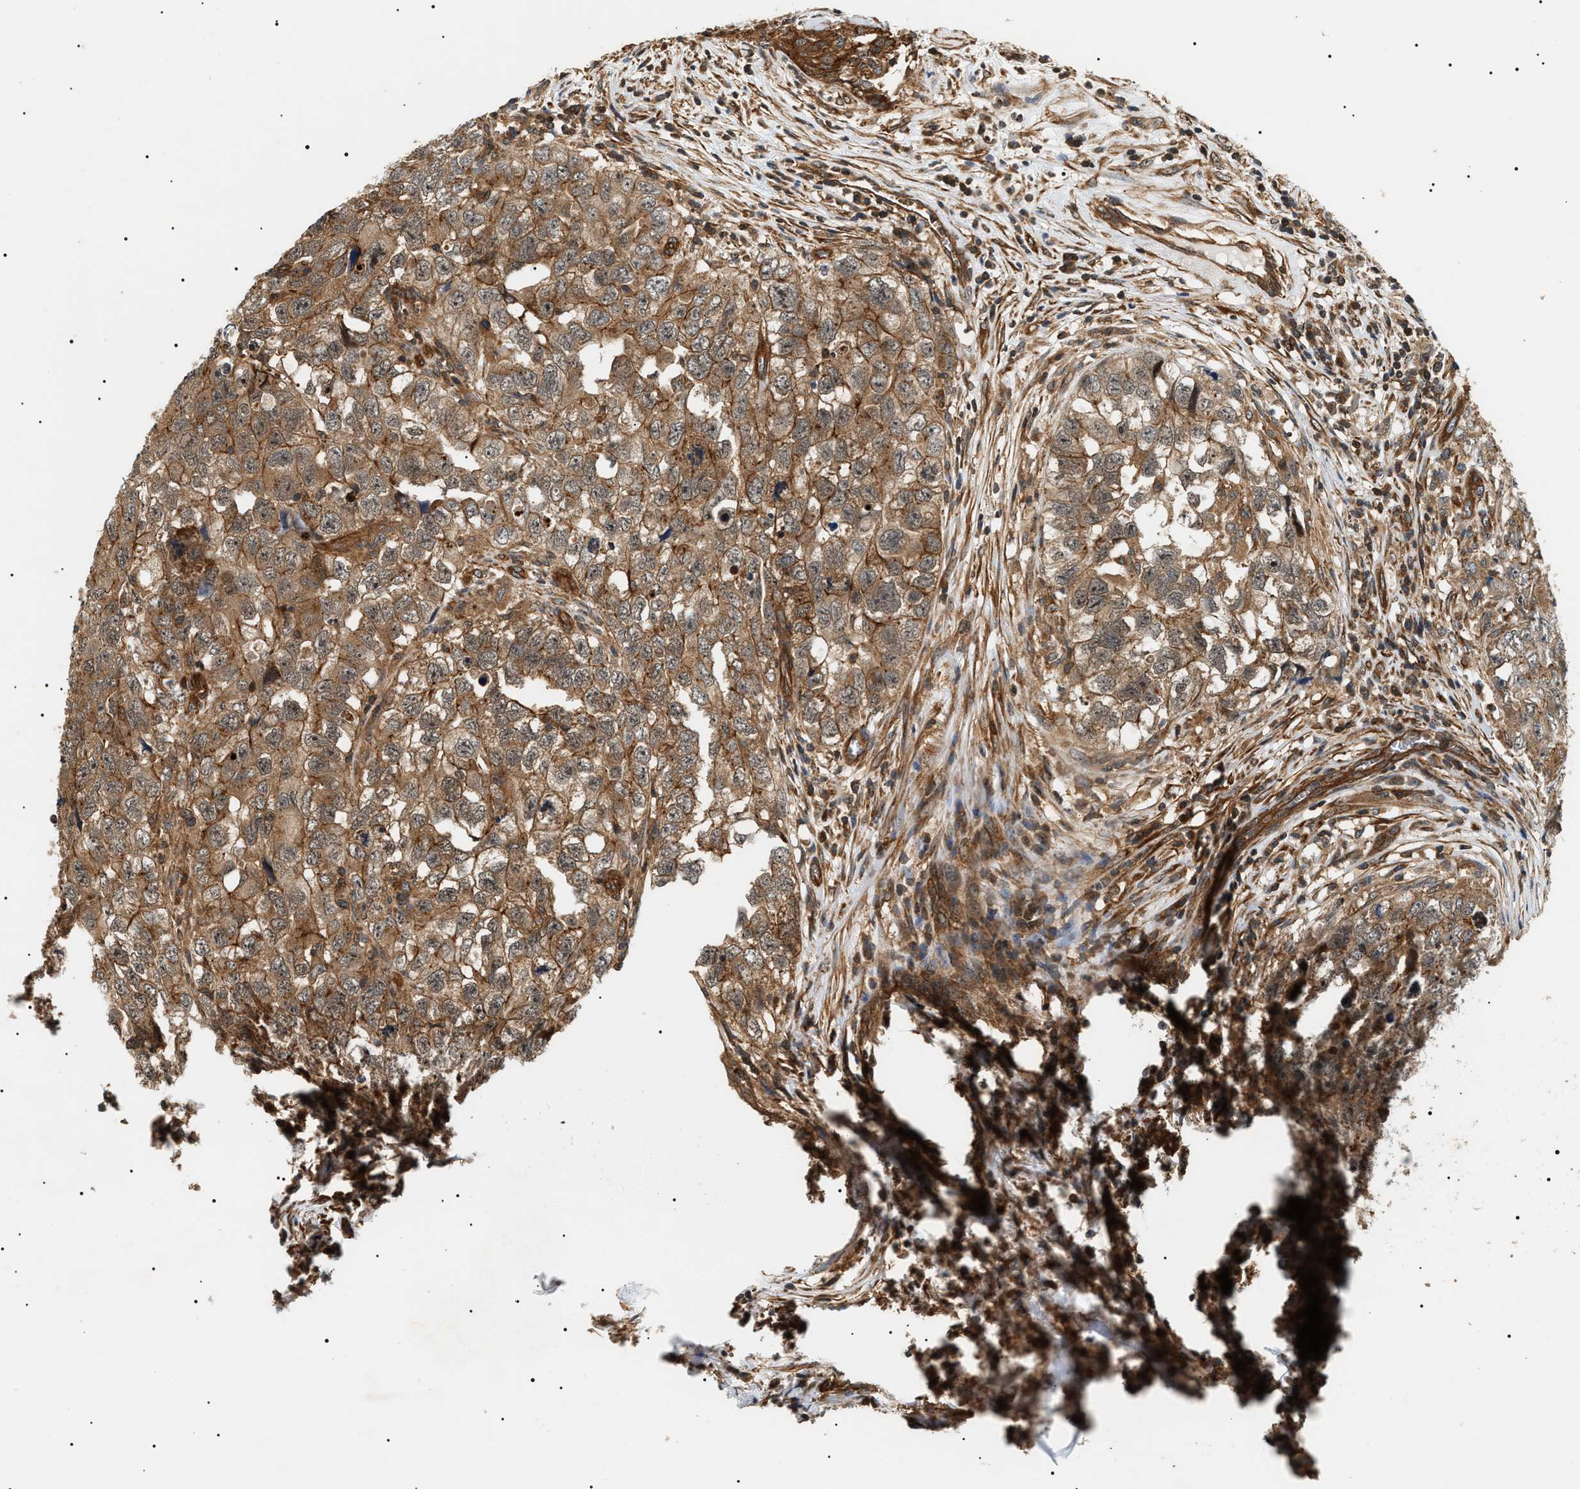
{"staining": {"intensity": "moderate", "quantity": ">75%", "location": "cytoplasmic/membranous"}, "tissue": "testis cancer", "cell_type": "Tumor cells", "image_type": "cancer", "snomed": [{"axis": "morphology", "description": "Seminoma, NOS"}, {"axis": "morphology", "description": "Carcinoma, Embryonal, NOS"}, {"axis": "topography", "description": "Testis"}], "caption": "Immunohistochemistry staining of seminoma (testis), which displays medium levels of moderate cytoplasmic/membranous positivity in approximately >75% of tumor cells indicating moderate cytoplasmic/membranous protein expression. The staining was performed using DAB (3,3'-diaminobenzidine) (brown) for protein detection and nuclei were counterstained in hematoxylin (blue).", "gene": "SH3GLB2", "patient": {"sex": "male", "age": 43}}